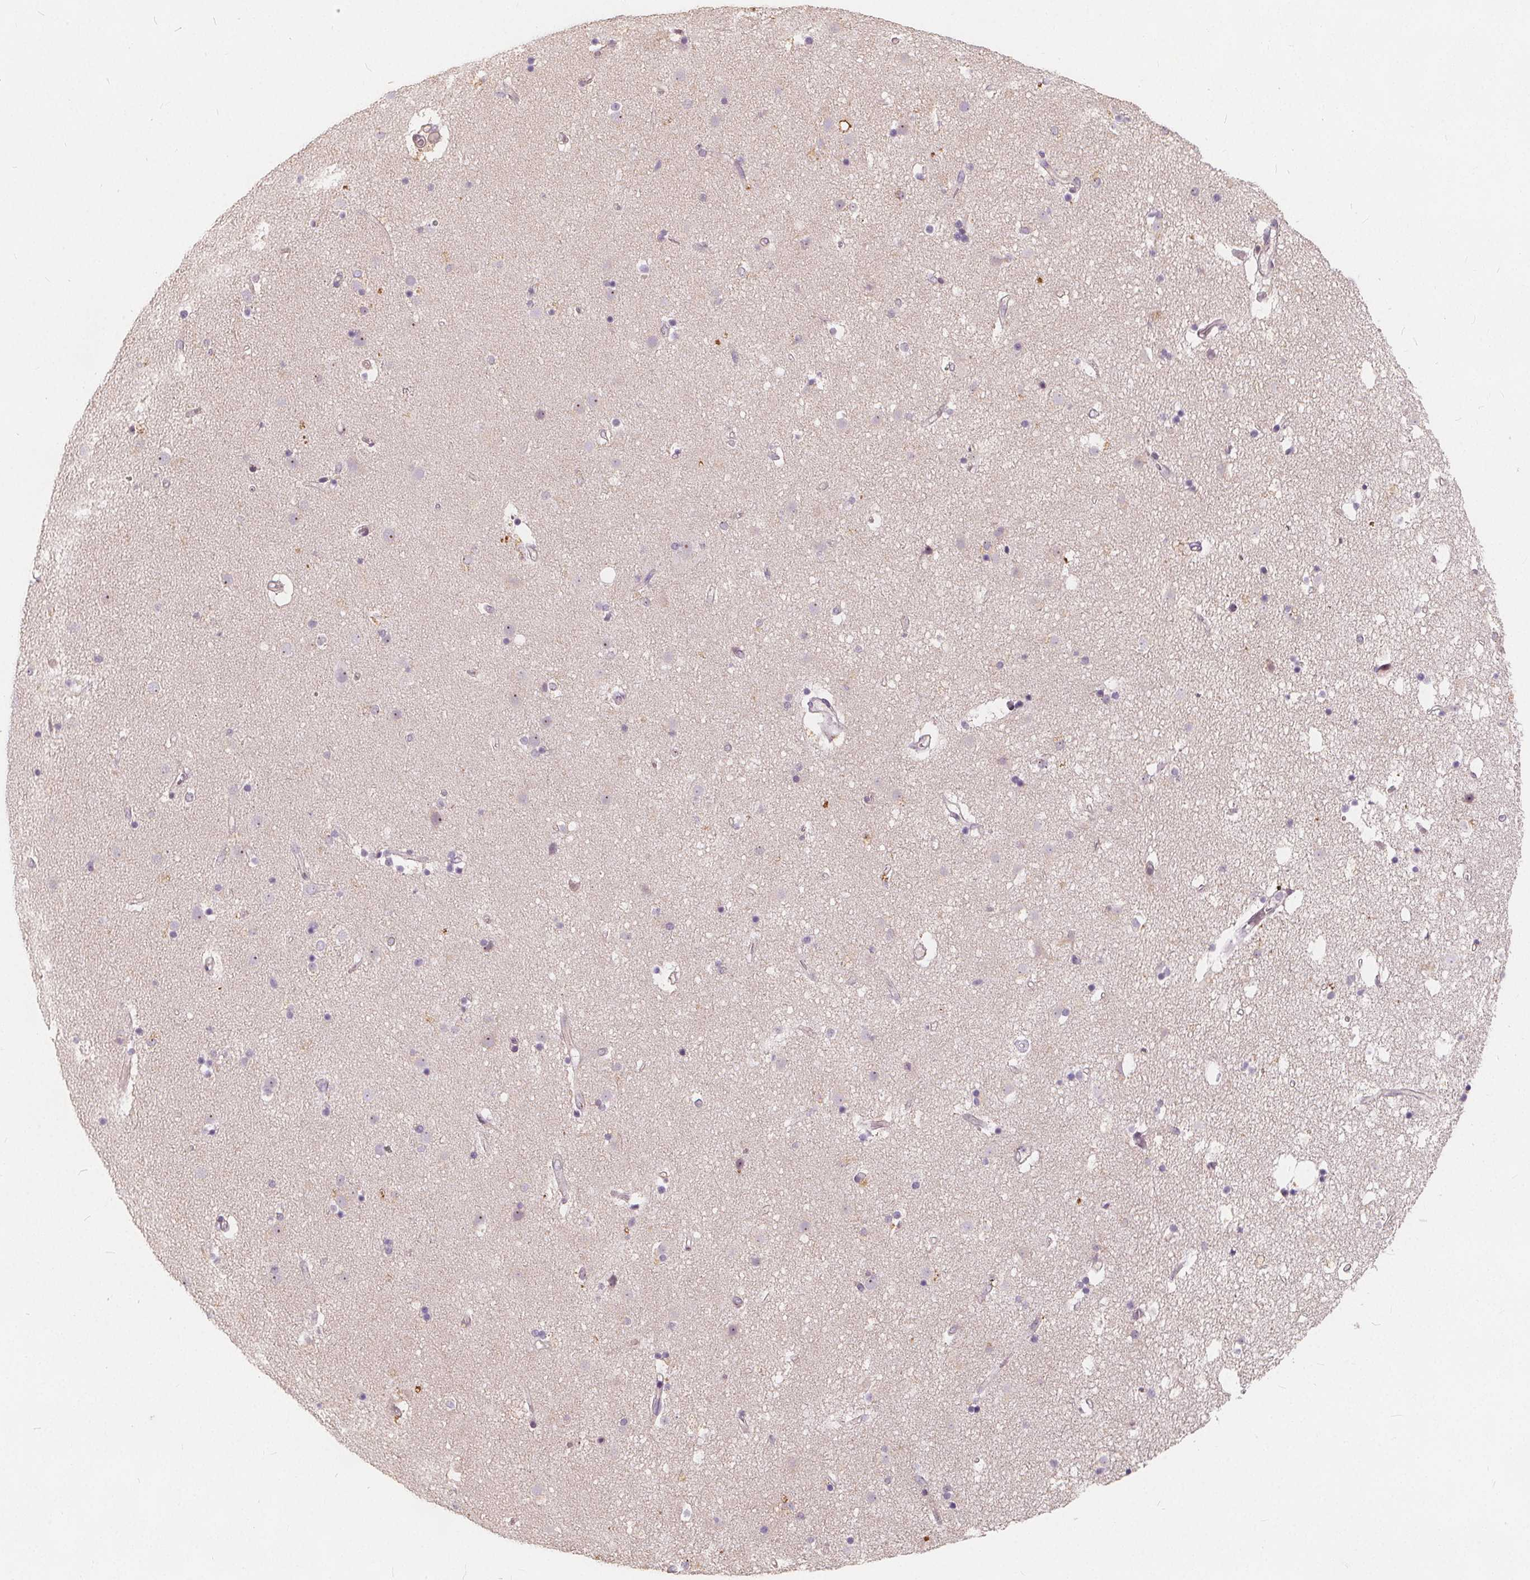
{"staining": {"intensity": "negative", "quantity": "none", "location": "none"}, "tissue": "caudate", "cell_type": "Glial cells", "image_type": "normal", "snomed": [{"axis": "morphology", "description": "Normal tissue, NOS"}, {"axis": "topography", "description": "Lateral ventricle wall"}], "caption": "Caudate stained for a protein using IHC displays no expression glial cells.", "gene": "DRC3", "patient": {"sex": "female", "age": 71}}